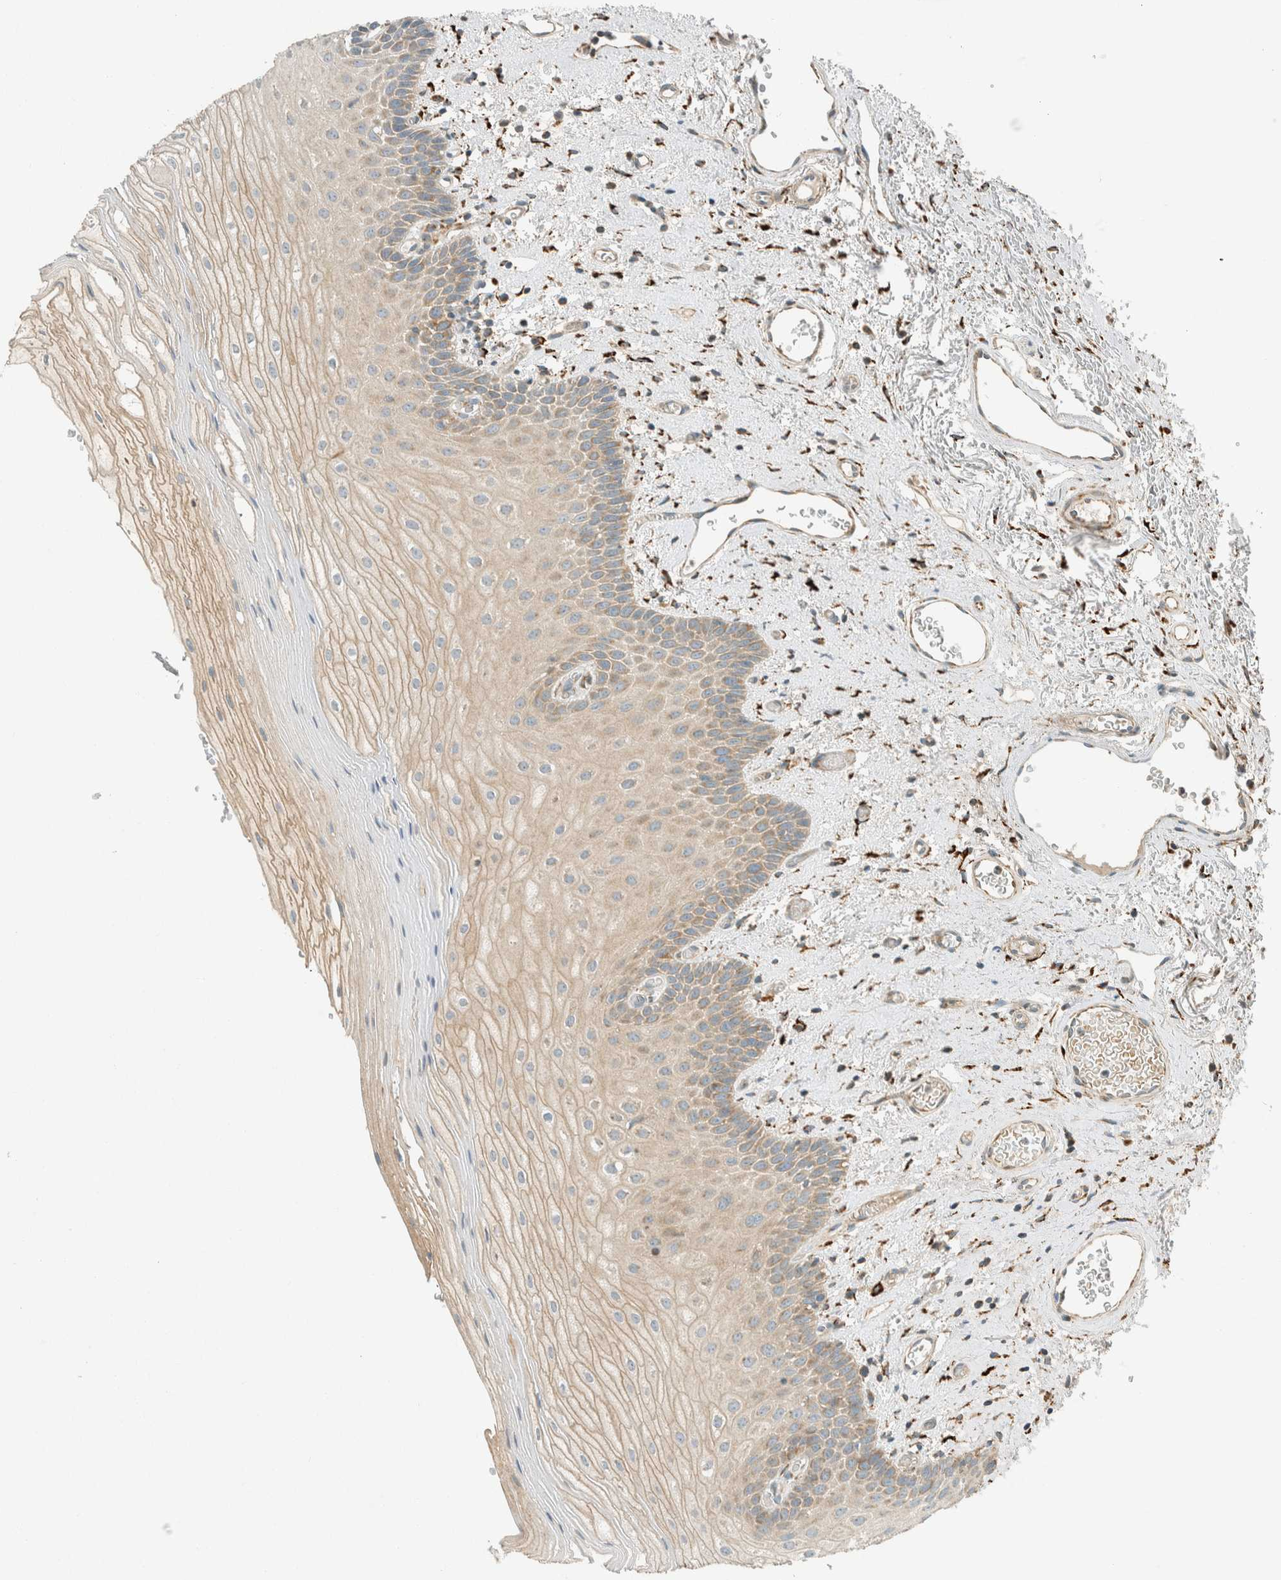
{"staining": {"intensity": "weak", "quantity": "25%-75%", "location": "cytoplasmic/membranous"}, "tissue": "oral mucosa", "cell_type": "Squamous epithelial cells", "image_type": "normal", "snomed": [{"axis": "morphology", "description": "Normal tissue, NOS"}, {"axis": "topography", "description": "Oral tissue"}], "caption": "Oral mucosa stained with a brown dye shows weak cytoplasmic/membranous positive expression in about 25%-75% of squamous epithelial cells.", "gene": "SPAG5", "patient": {"sex": "male", "age": 52}}